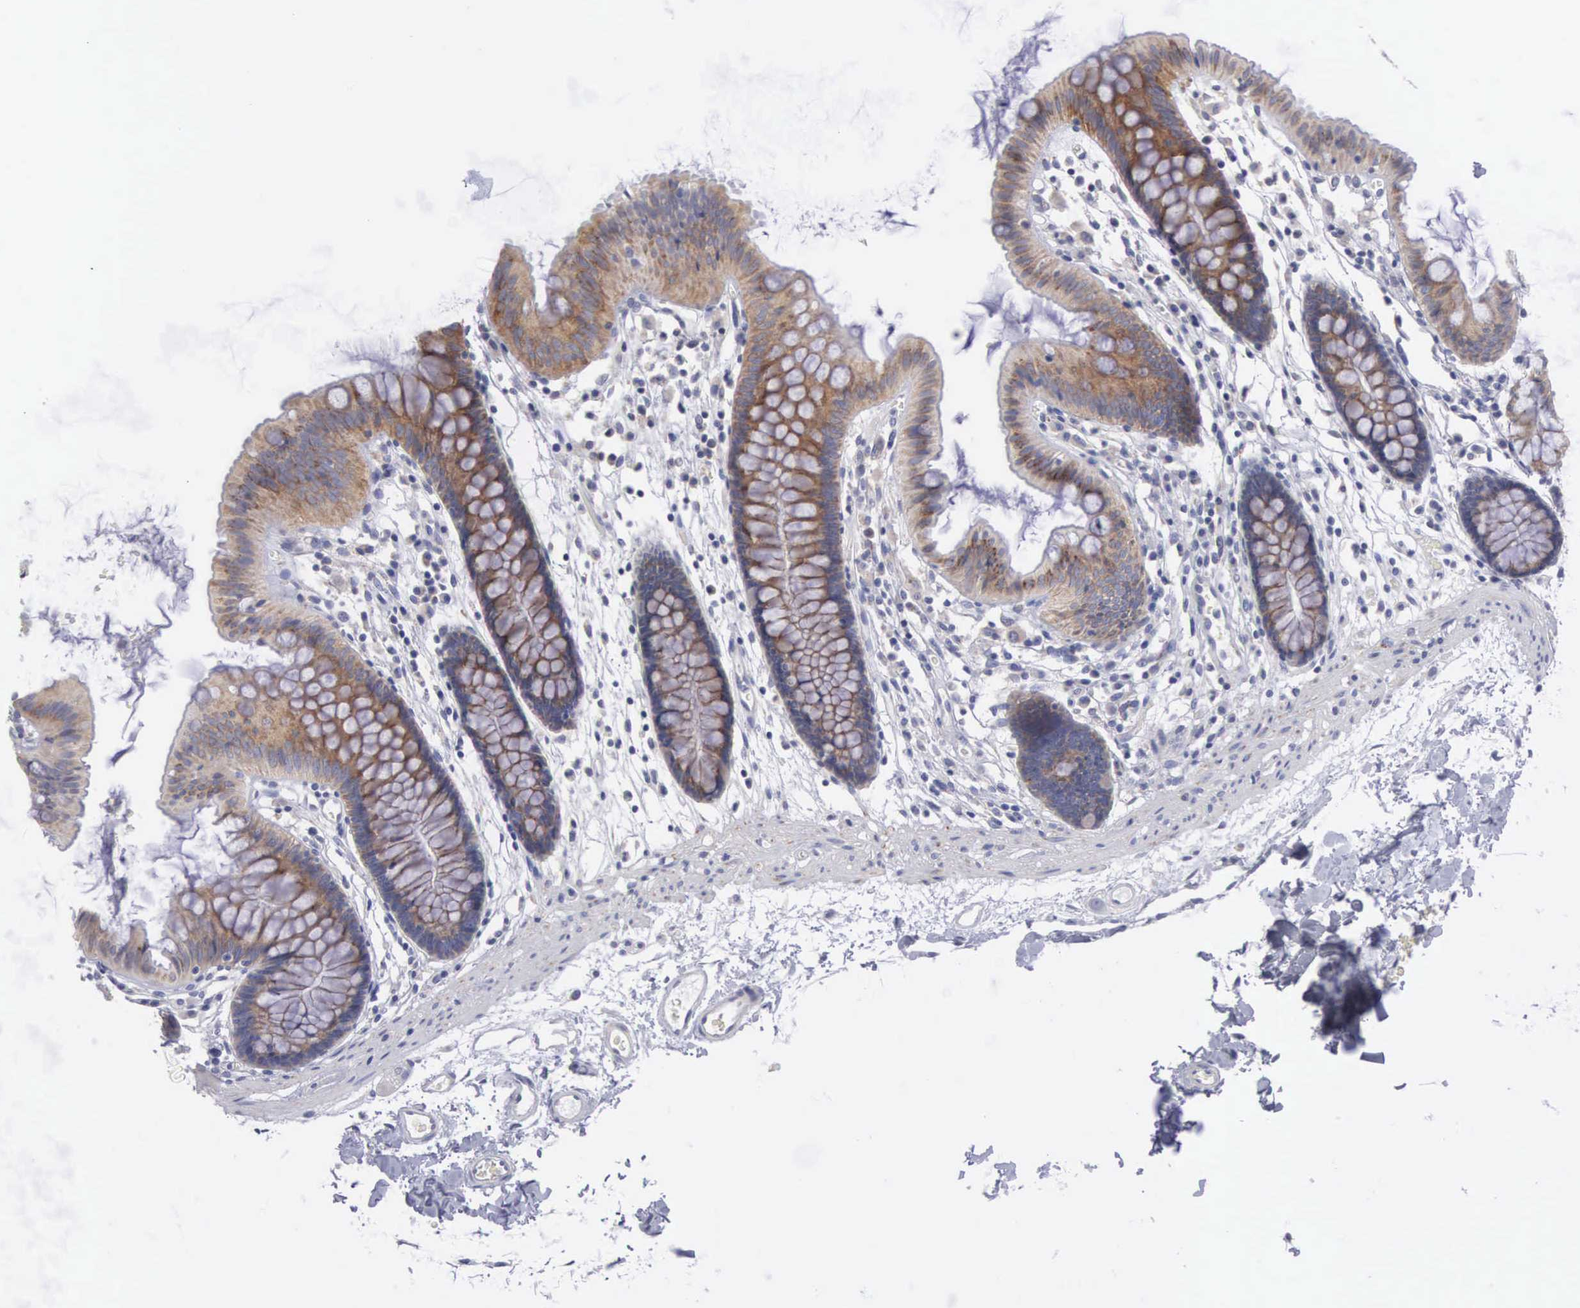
{"staining": {"intensity": "negative", "quantity": "none", "location": "none"}, "tissue": "colon", "cell_type": "Endothelial cells", "image_type": "normal", "snomed": [{"axis": "morphology", "description": "Normal tissue, NOS"}, {"axis": "topography", "description": "Colon"}], "caption": "Endothelial cells show no significant protein staining in unremarkable colon. Nuclei are stained in blue.", "gene": "APOOL", "patient": {"sex": "male", "age": 54}}